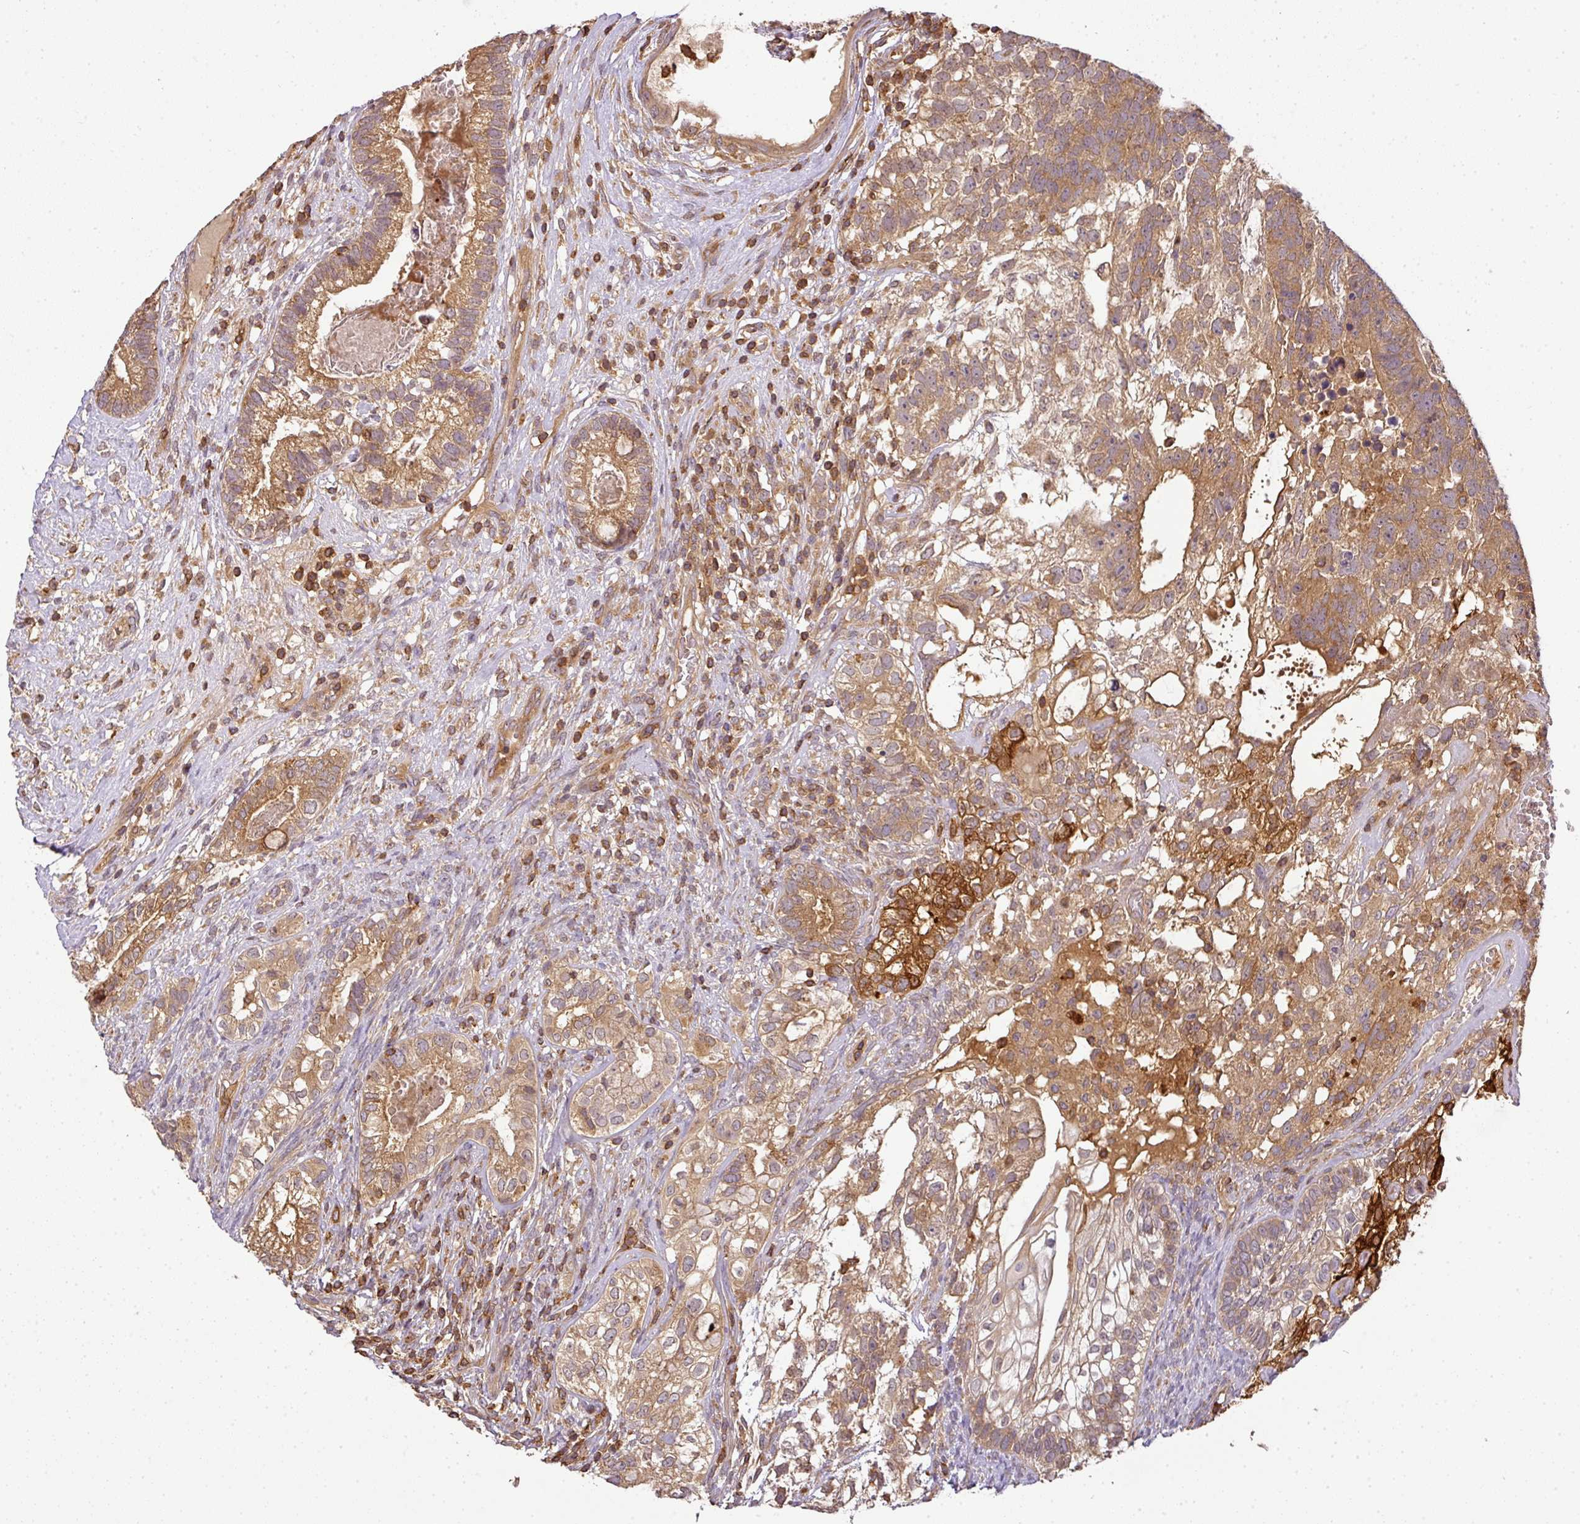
{"staining": {"intensity": "moderate", "quantity": ">75%", "location": "cytoplasmic/membranous"}, "tissue": "testis cancer", "cell_type": "Tumor cells", "image_type": "cancer", "snomed": [{"axis": "morphology", "description": "Seminoma, NOS"}, {"axis": "morphology", "description": "Carcinoma, Embryonal, NOS"}, {"axis": "topography", "description": "Testis"}], "caption": "Protein expression analysis of testis cancer exhibits moderate cytoplasmic/membranous staining in about >75% of tumor cells. (Brightfield microscopy of DAB IHC at high magnification).", "gene": "TCL1B", "patient": {"sex": "male", "age": 41}}